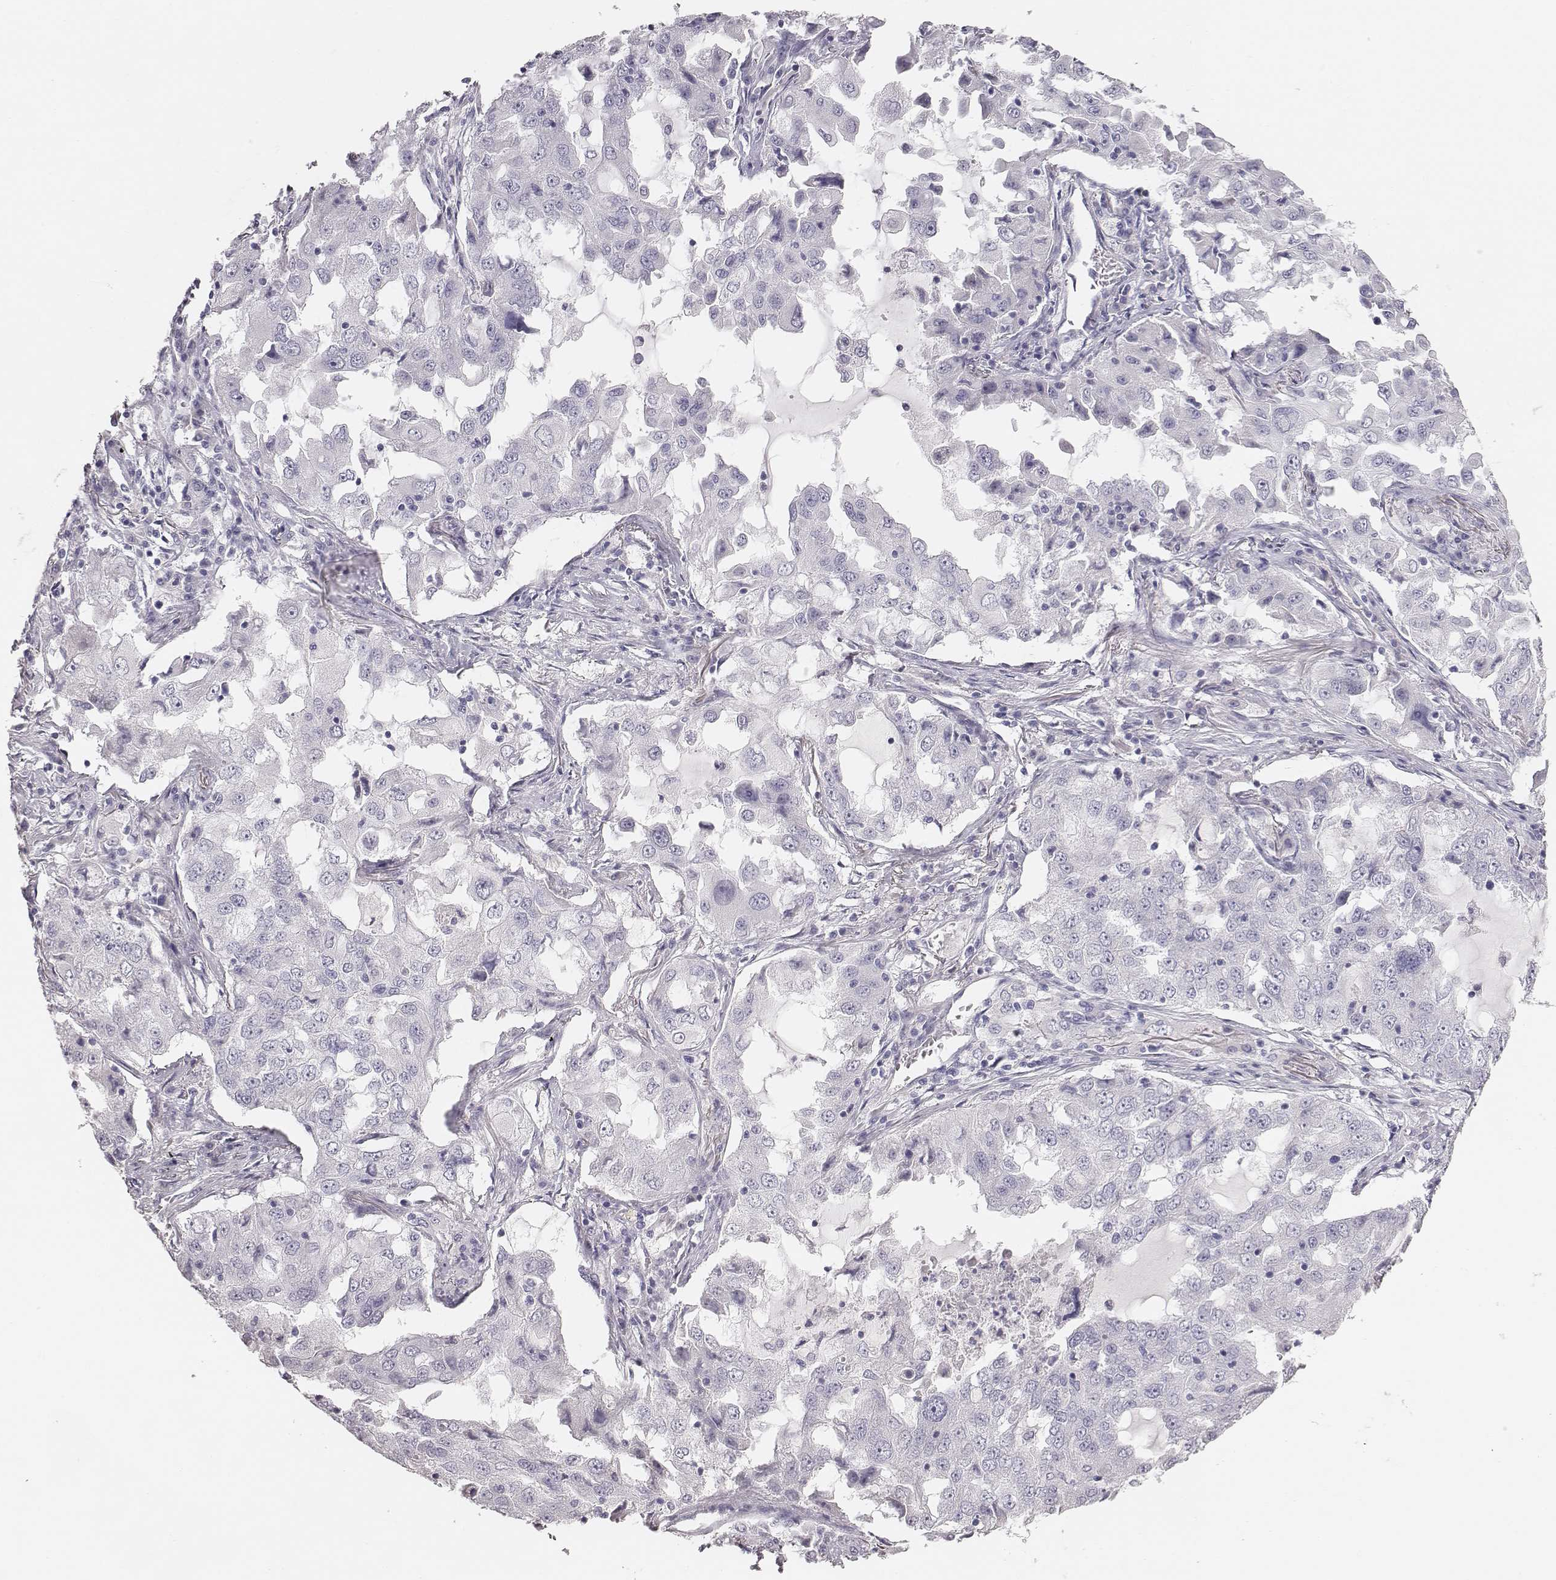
{"staining": {"intensity": "negative", "quantity": "none", "location": "none"}, "tissue": "lung cancer", "cell_type": "Tumor cells", "image_type": "cancer", "snomed": [{"axis": "morphology", "description": "Adenocarcinoma, NOS"}, {"axis": "topography", "description": "Lung"}], "caption": "High power microscopy image of an IHC photomicrograph of lung cancer, revealing no significant positivity in tumor cells.", "gene": "MYH6", "patient": {"sex": "female", "age": 61}}